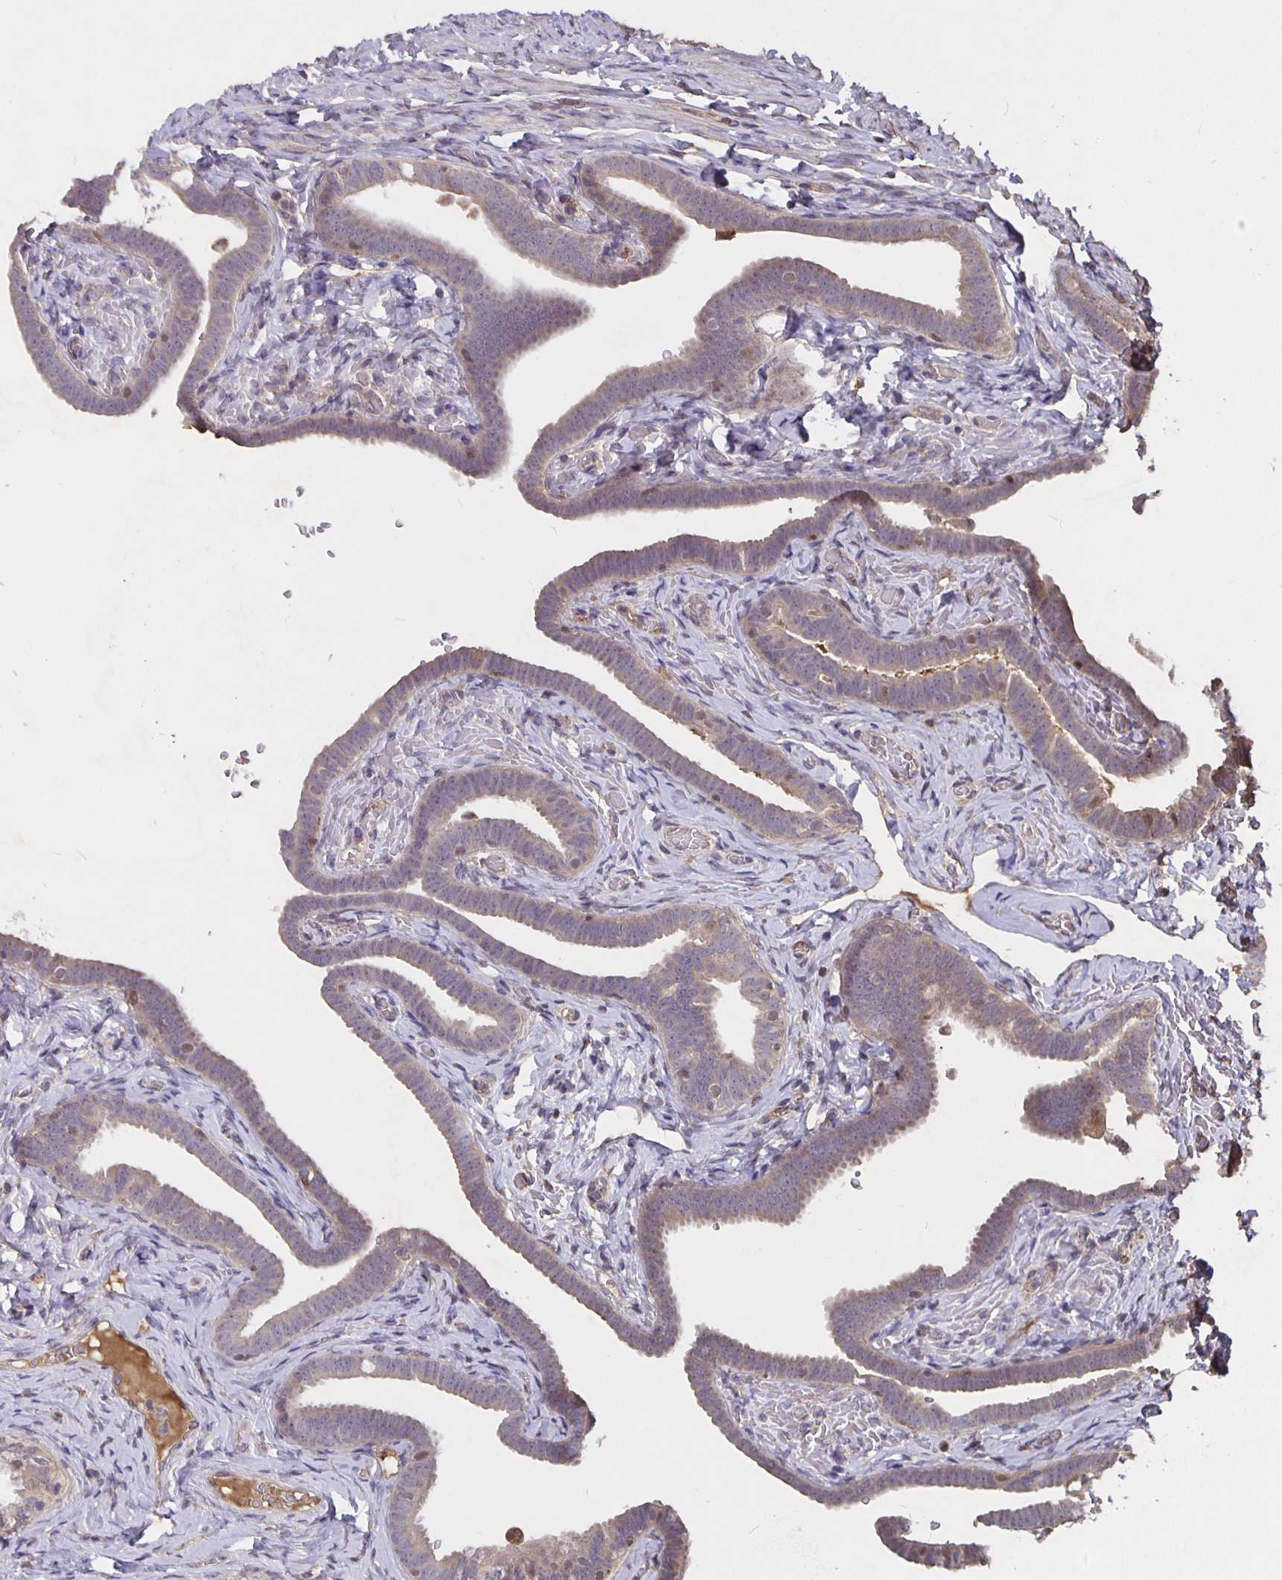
{"staining": {"intensity": "weak", "quantity": "25%-75%", "location": "cytoplasmic/membranous"}, "tissue": "fallopian tube", "cell_type": "Glandular cells", "image_type": "normal", "snomed": [{"axis": "morphology", "description": "Normal tissue, NOS"}, {"axis": "topography", "description": "Fallopian tube"}], "caption": "This photomicrograph demonstrates IHC staining of benign human fallopian tube, with low weak cytoplasmic/membranous expression in about 25%-75% of glandular cells.", "gene": "NOG", "patient": {"sex": "female", "age": 69}}